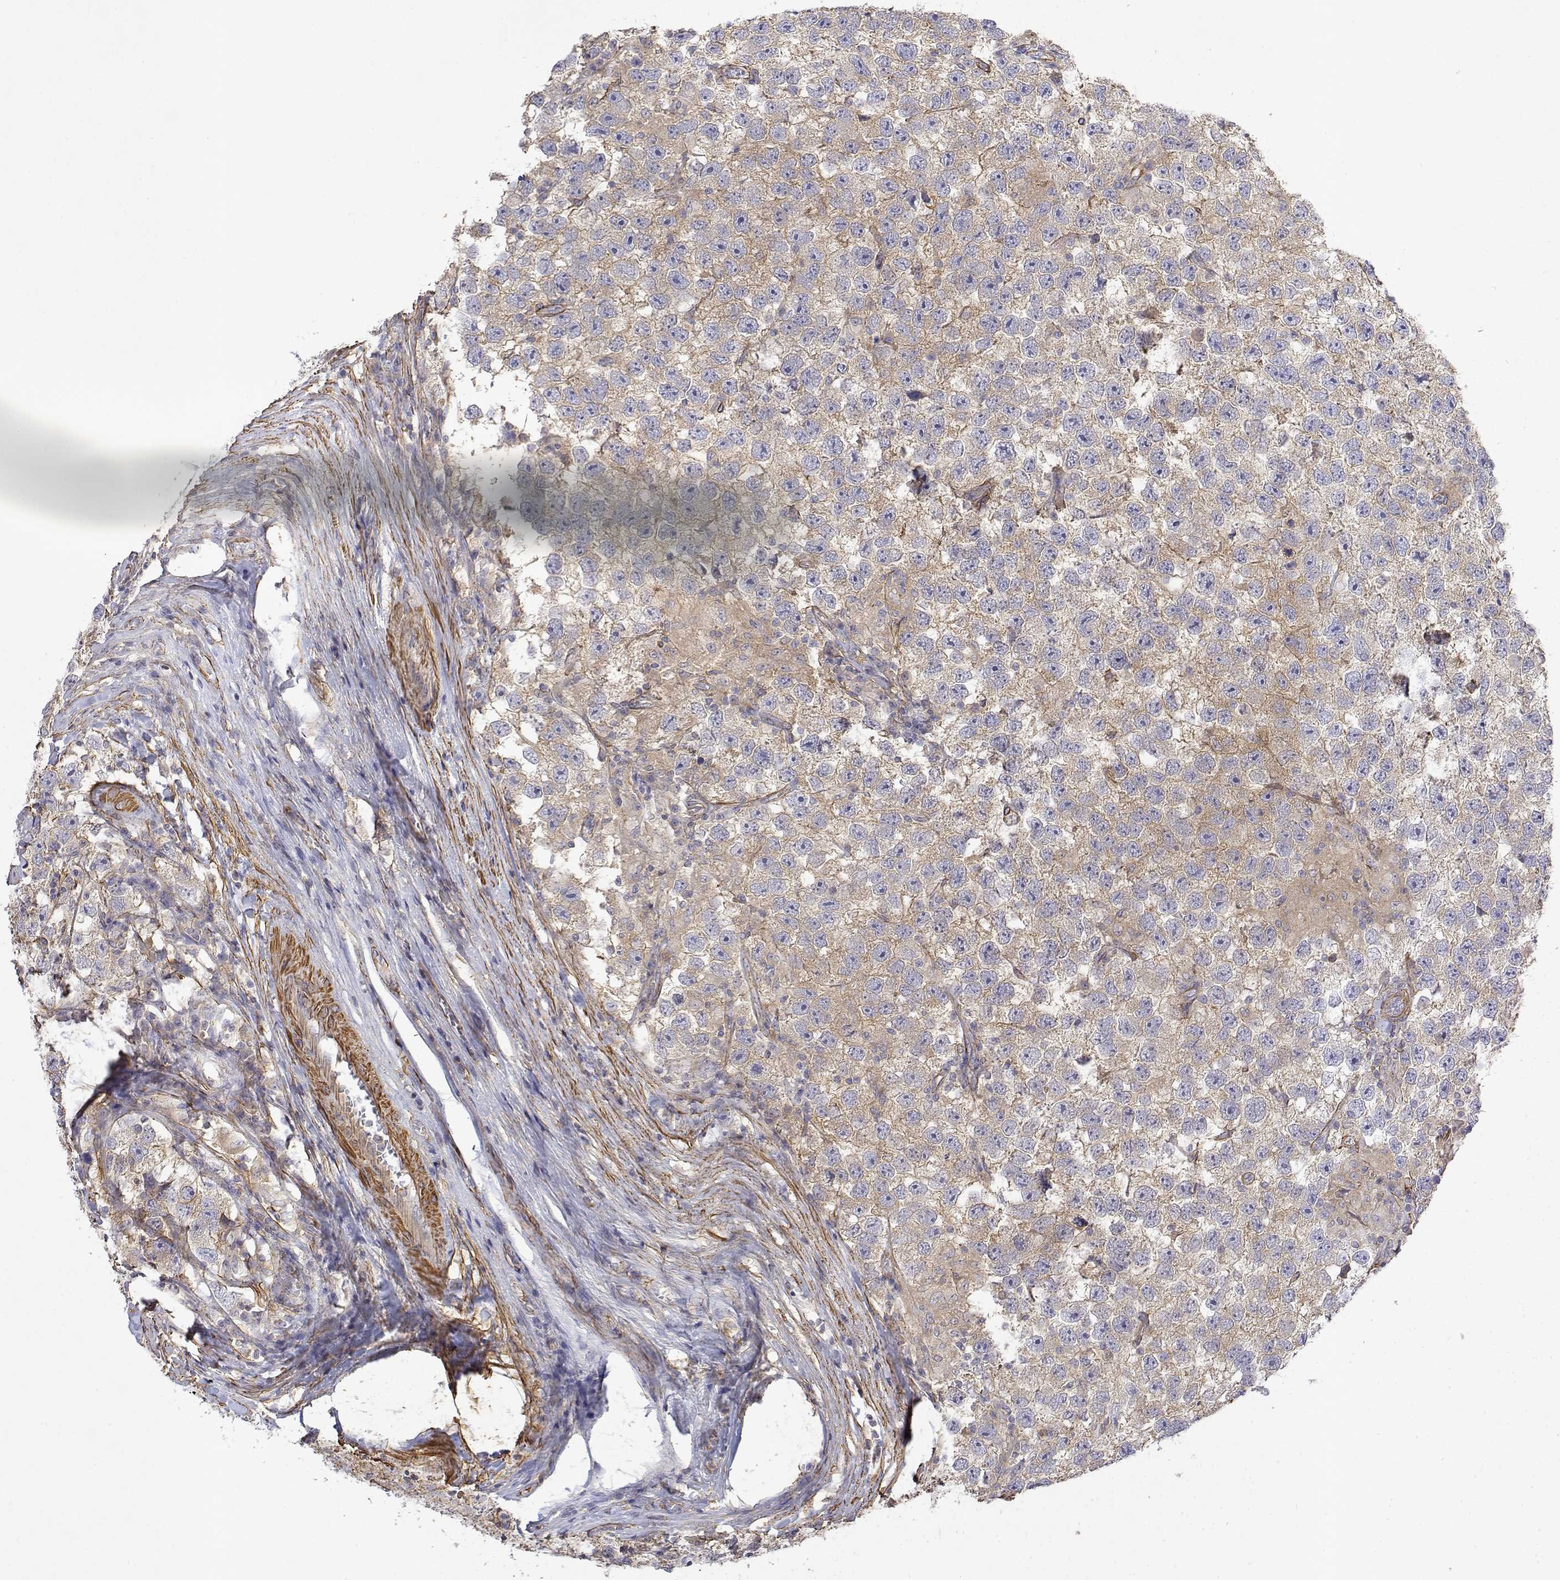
{"staining": {"intensity": "weak", "quantity": "25%-75%", "location": "cytoplasmic/membranous"}, "tissue": "testis cancer", "cell_type": "Tumor cells", "image_type": "cancer", "snomed": [{"axis": "morphology", "description": "Seminoma, NOS"}, {"axis": "topography", "description": "Testis"}], "caption": "Immunohistochemical staining of testis seminoma shows low levels of weak cytoplasmic/membranous staining in approximately 25%-75% of tumor cells. (DAB (3,3'-diaminobenzidine) = brown stain, brightfield microscopy at high magnification).", "gene": "SOWAHD", "patient": {"sex": "male", "age": 26}}